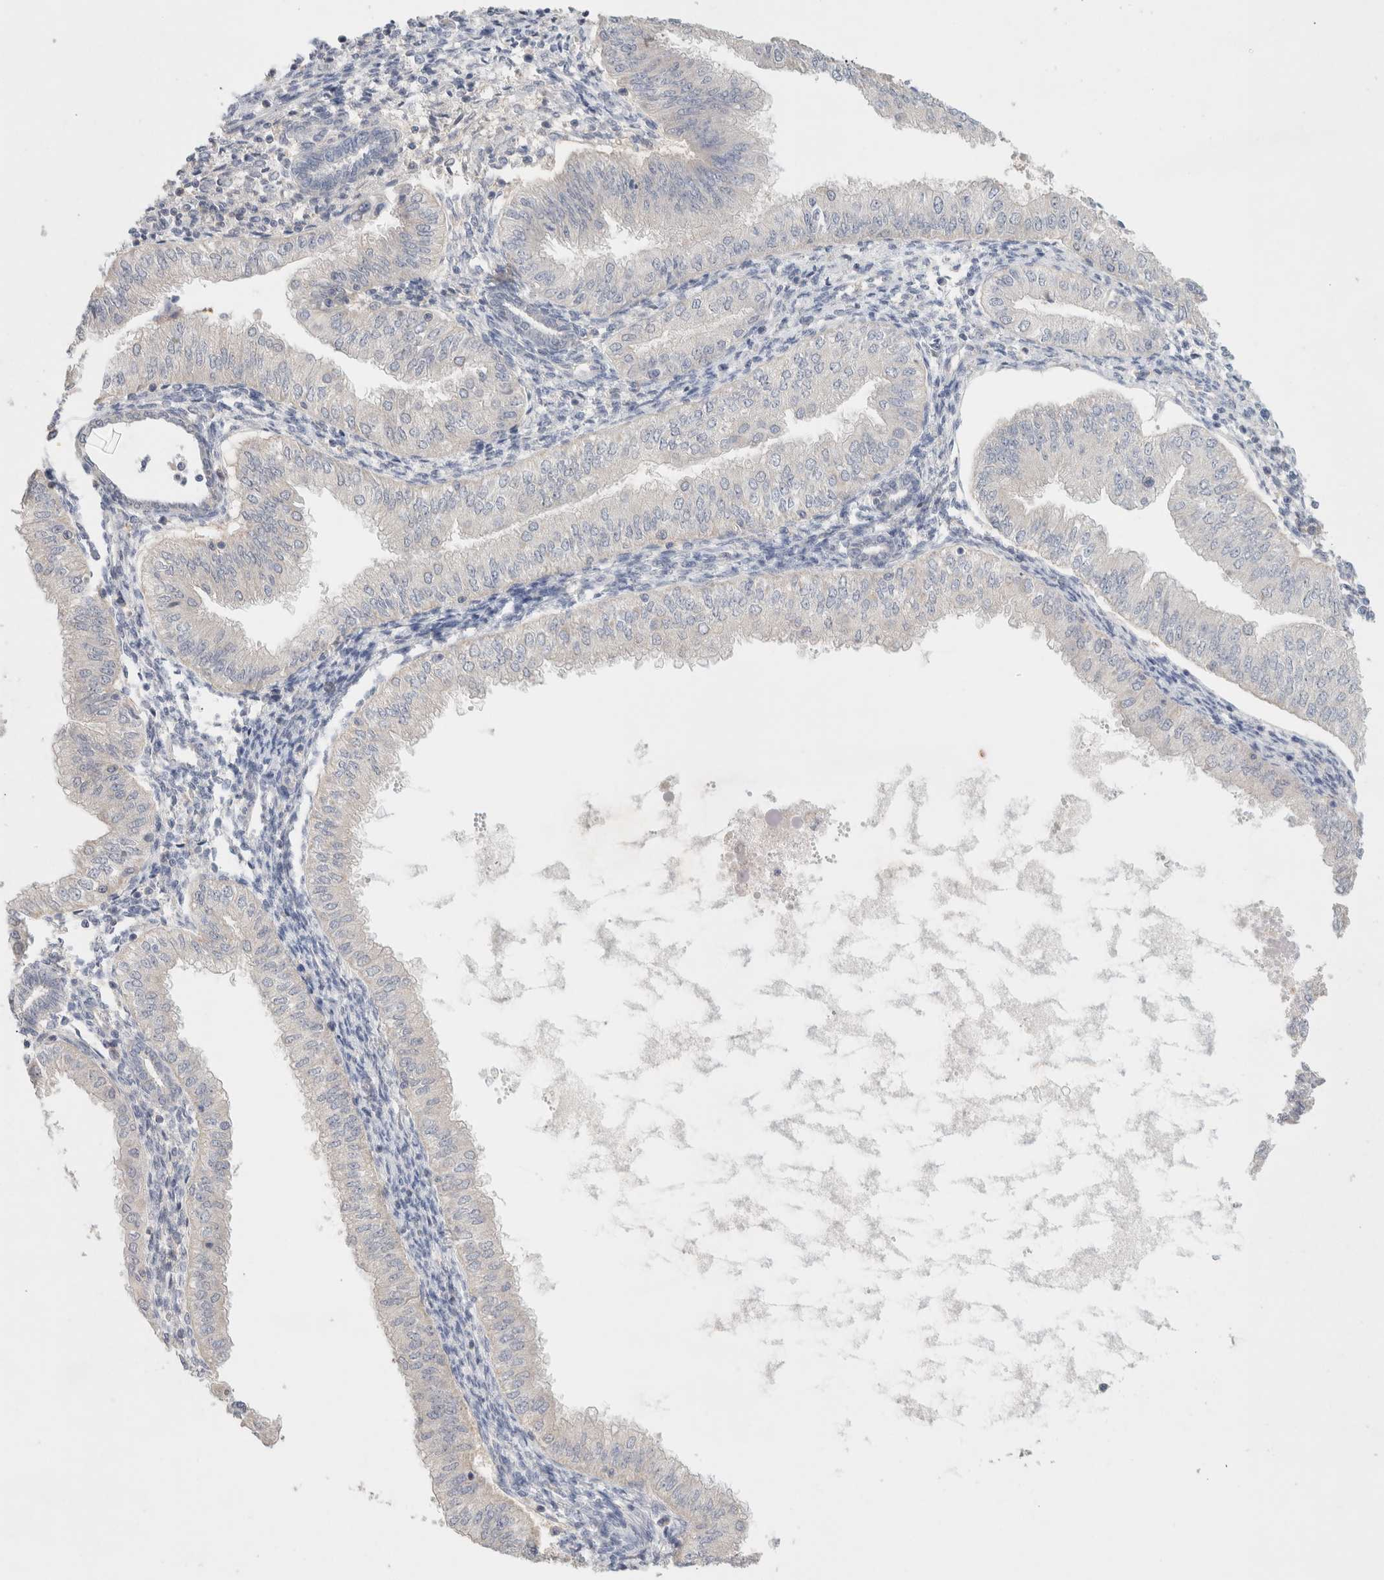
{"staining": {"intensity": "negative", "quantity": "none", "location": "none"}, "tissue": "endometrial cancer", "cell_type": "Tumor cells", "image_type": "cancer", "snomed": [{"axis": "morphology", "description": "Normal tissue, NOS"}, {"axis": "morphology", "description": "Adenocarcinoma, NOS"}, {"axis": "topography", "description": "Endometrium"}], "caption": "An IHC photomicrograph of adenocarcinoma (endometrial) is shown. There is no staining in tumor cells of adenocarcinoma (endometrial).", "gene": "MPP2", "patient": {"sex": "female", "age": 53}}